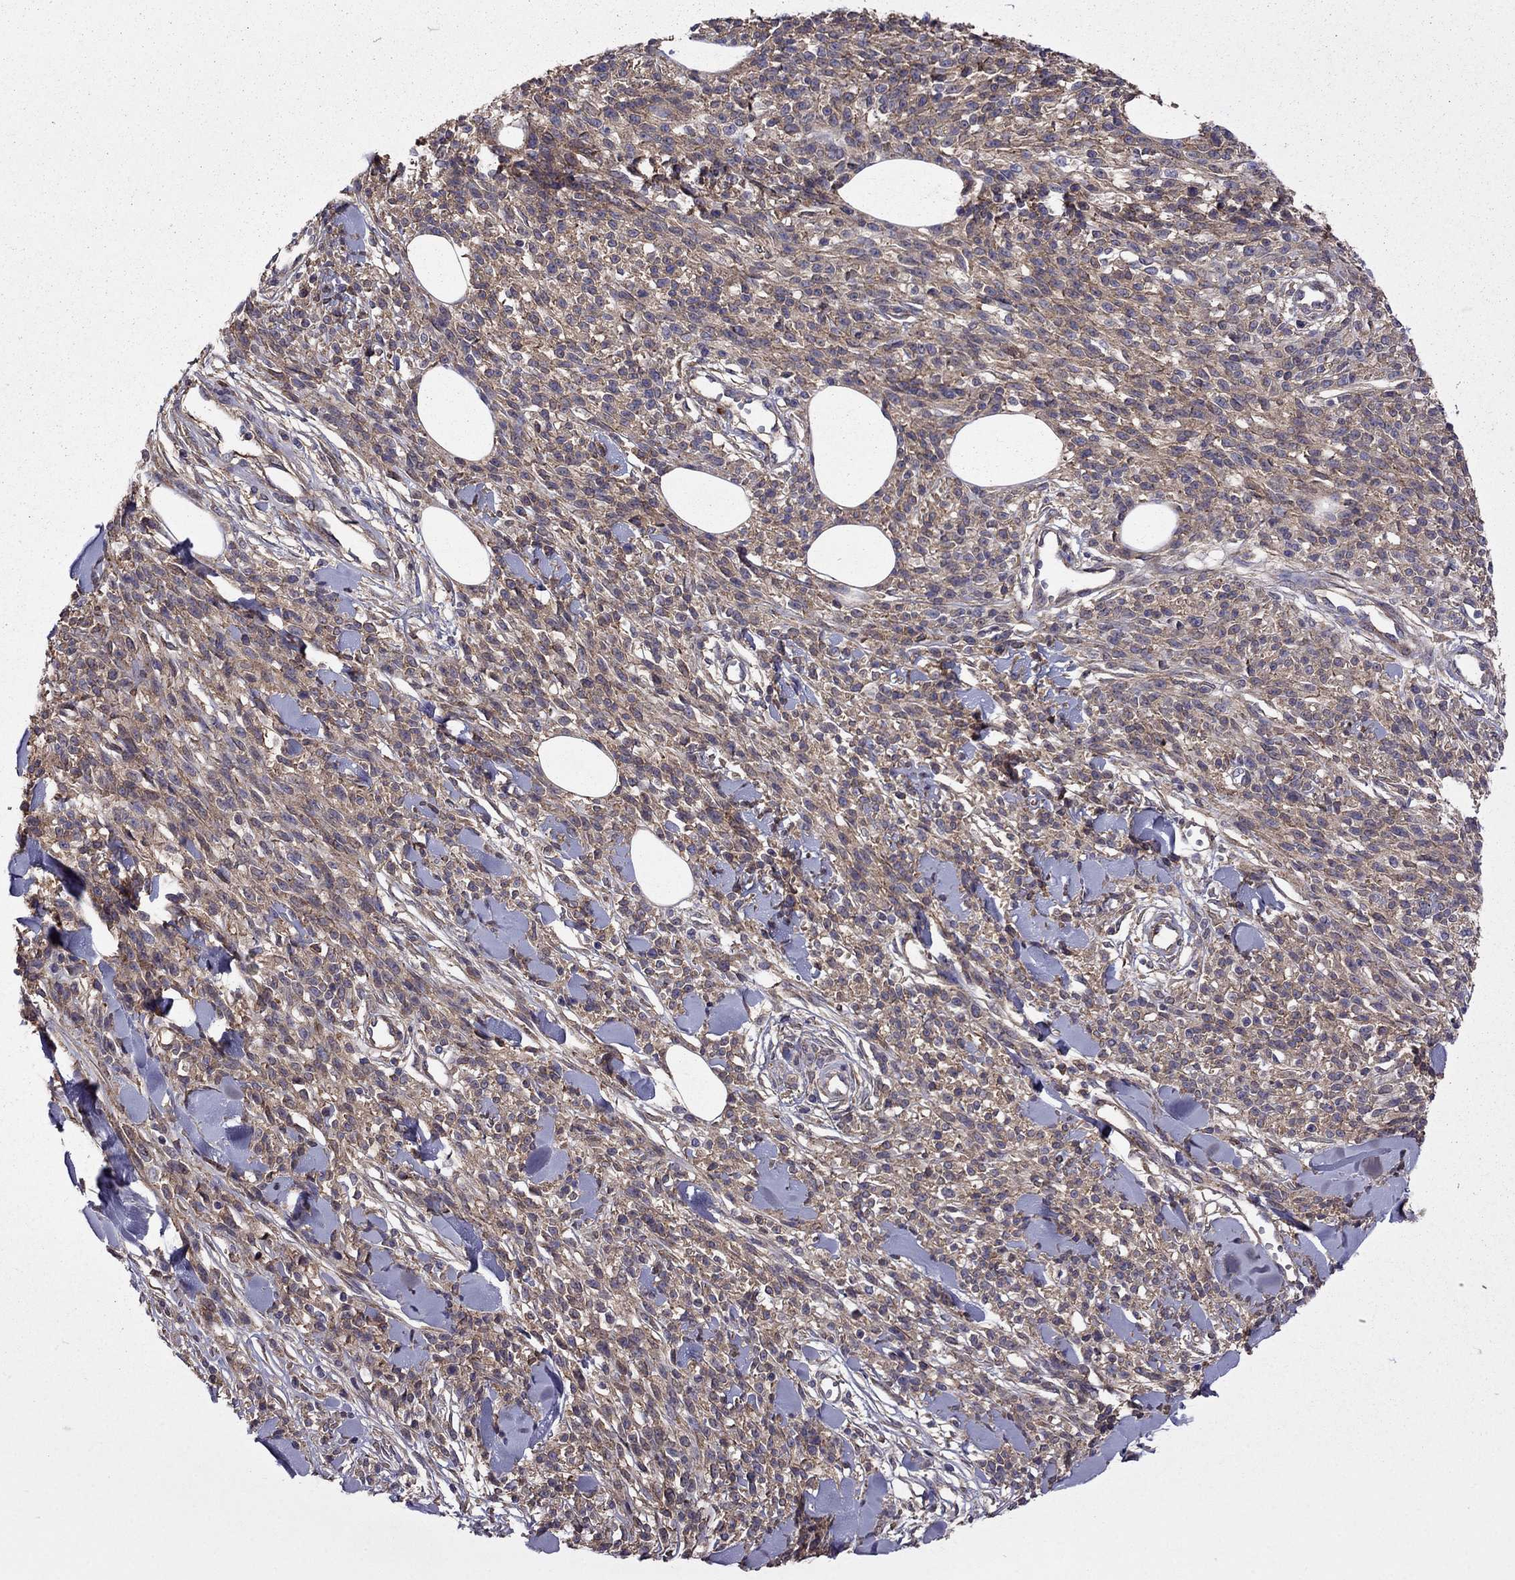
{"staining": {"intensity": "weak", "quantity": ">75%", "location": "cytoplasmic/membranous"}, "tissue": "melanoma", "cell_type": "Tumor cells", "image_type": "cancer", "snomed": [{"axis": "morphology", "description": "Malignant melanoma, NOS"}, {"axis": "topography", "description": "Skin"}, {"axis": "topography", "description": "Skin of trunk"}], "caption": "Immunohistochemical staining of malignant melanoma shows low levels of weak cytoplasmic/membranous protein staining in about >75% of tumor cells.", "gene": "ITGB1", "patient": {"sex": "male", "age": 74}}